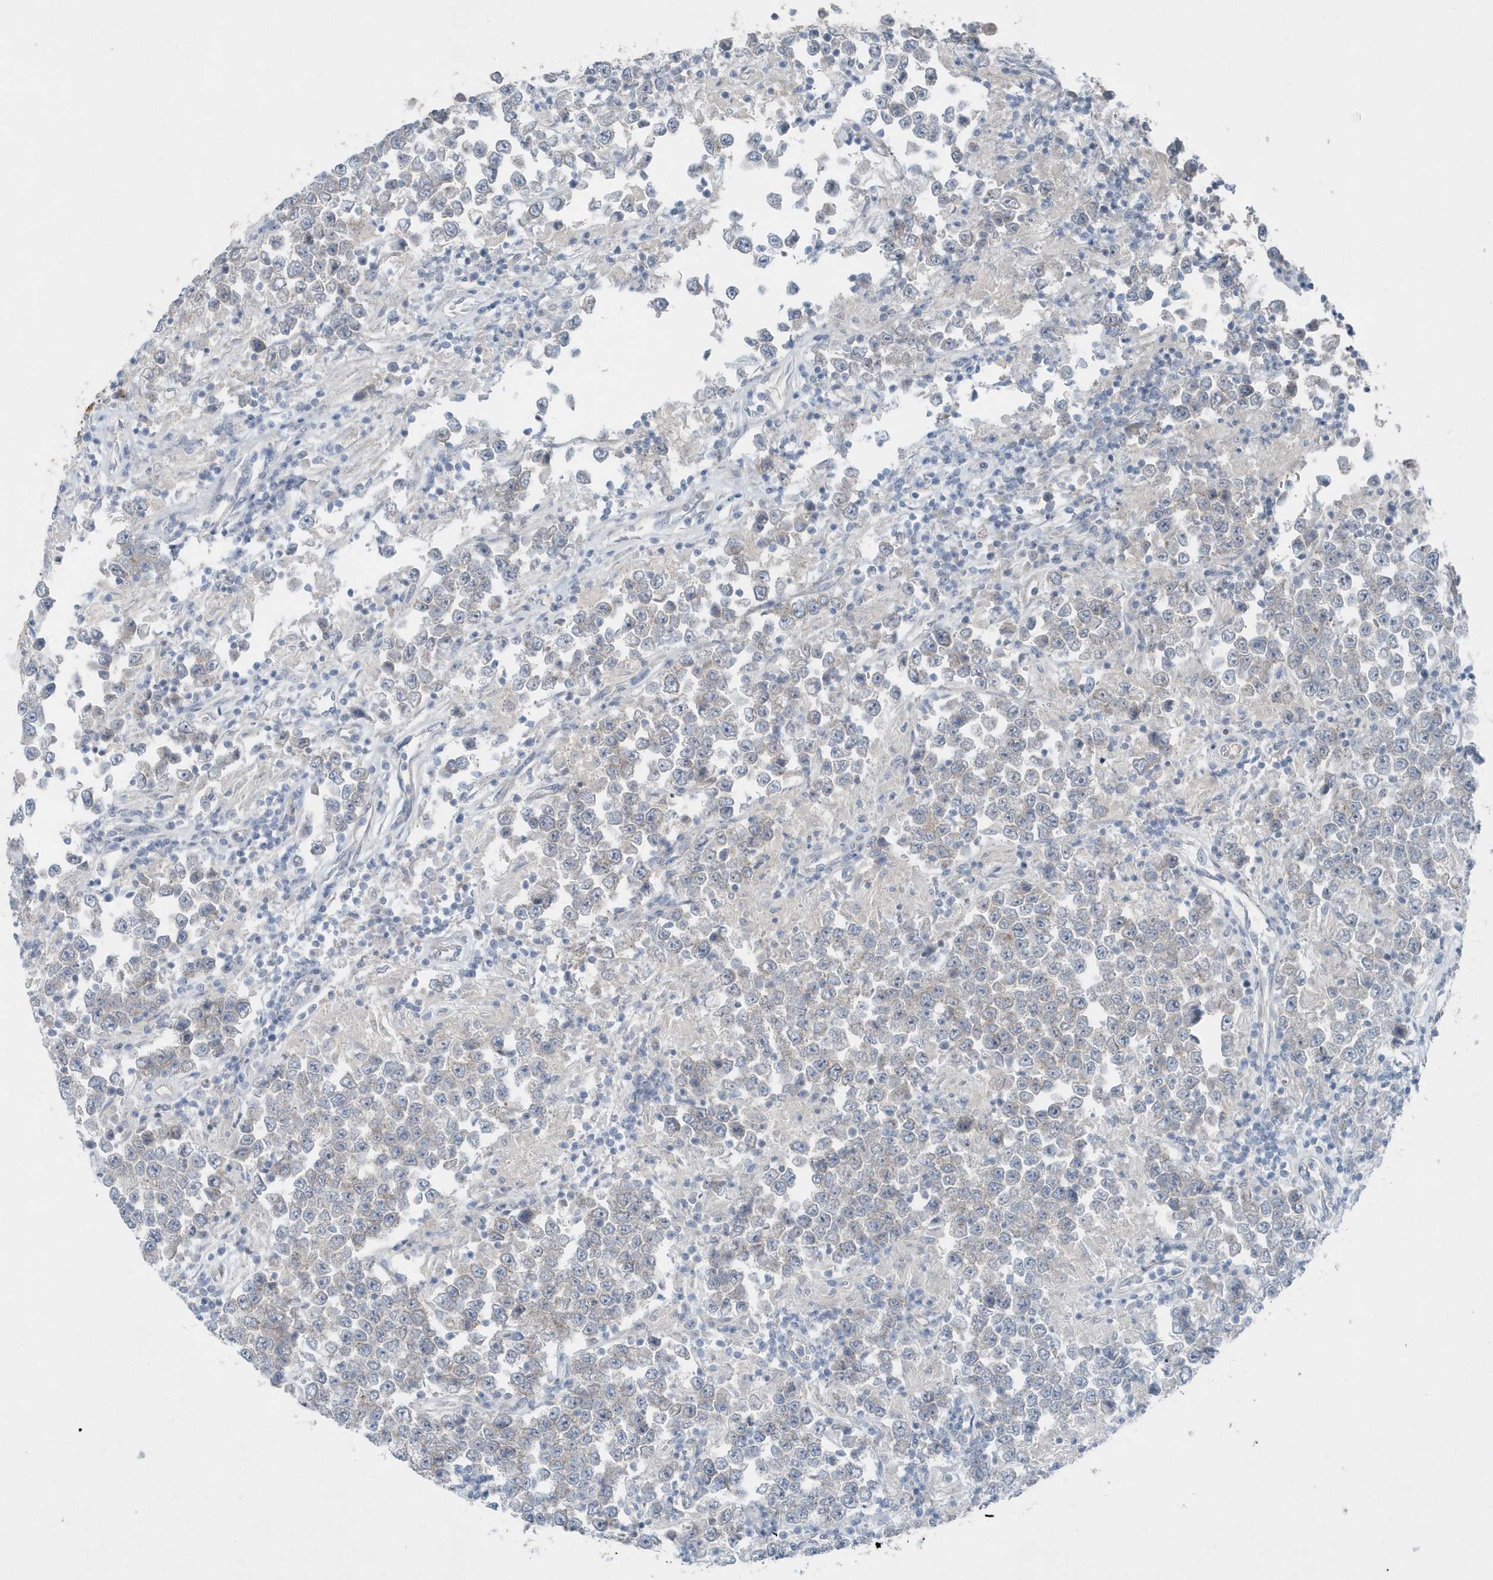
{"staining": {"intensity": "negative", "quantity": "none", "location": "none"}, "tissue": "testis cancer", "cell_type": "Tumor cells", "image_type": "cancer", "snomed": [{"axis": "morphology", "description": "Normal tissue, NOS"}, {"axis": "morphology", "description": "Urothelial carcinoma, High grade"}, {"axis": "morphology", "description": "Seminoma, NOS"}, {"axis": "morphology", "description": "Carcinoma, Embryonal, NOS"}, {"axis": "topography", "description": "Urinary bladder"}, {"axis": "topography", "description": "Testis"}], "caption": "Immunohistochemistry (IHC) histopathology image of neoplastic tissue: seminoma (testis) stained with DAB shows no significant protein staining in tumor cells.", "gene": "MCC", "patient": {"sex": "male", "age": 41}}